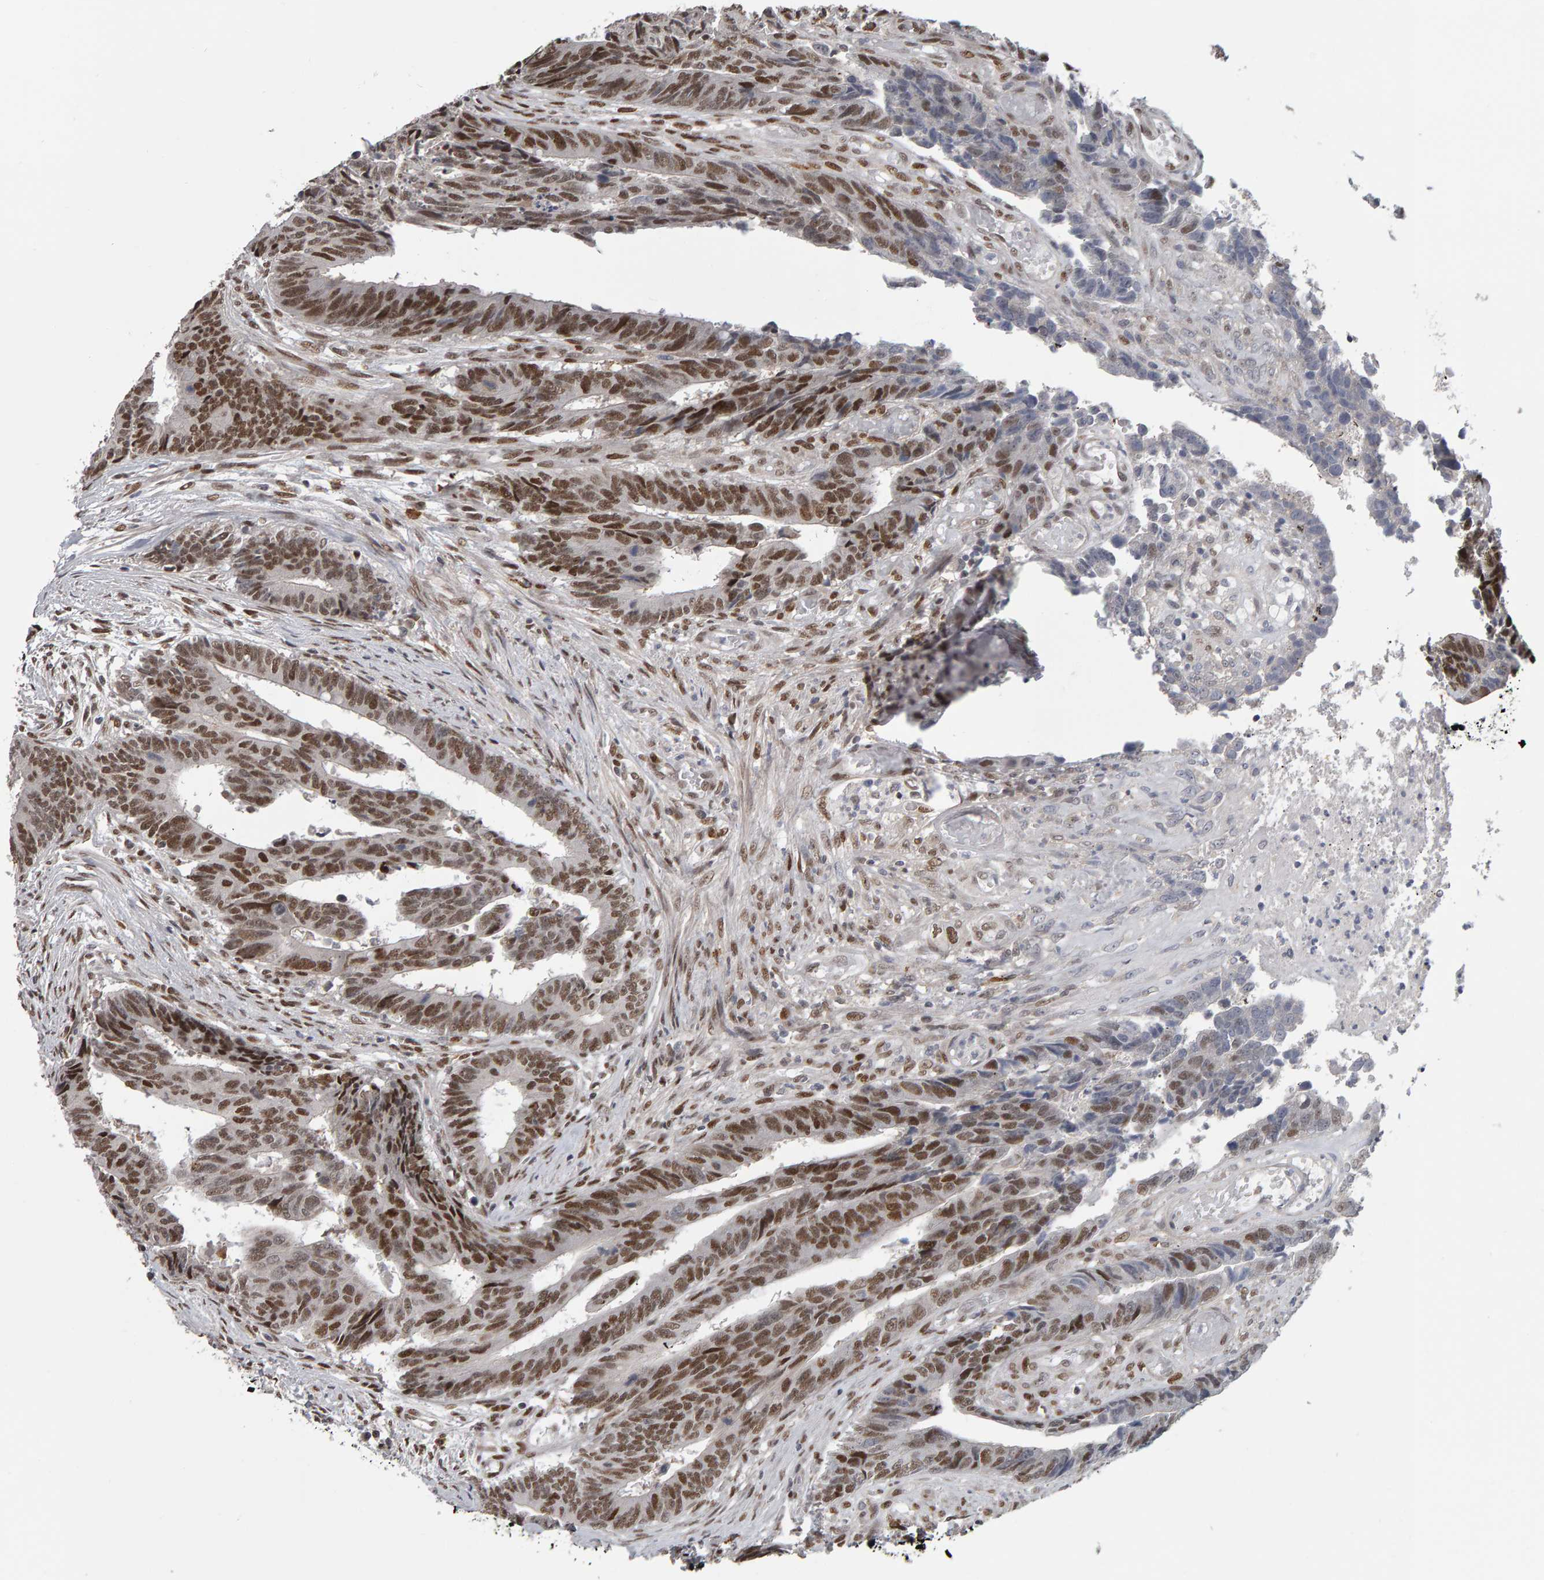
{"staining": {"intensity": "moderate", "quantity": ">75%", "location": "nuclear"}, "tissue": "colorectal cancer", "cell_type": "Tumor cells", "image_type": "cancer", "snomed": [{"axis": "morphology", "description": "Adenocarcinoma, NOS"}, {"axis": "topography", "description": "Rectum"}], "caption": "Immunohistochemical staining of human colorectal adenocarcinoma displays moderate nuclear protein expression in approximately >75% of tumor cells.", "gene": "ATF7IP", "patient": {"sex": "male", "age": 84}}